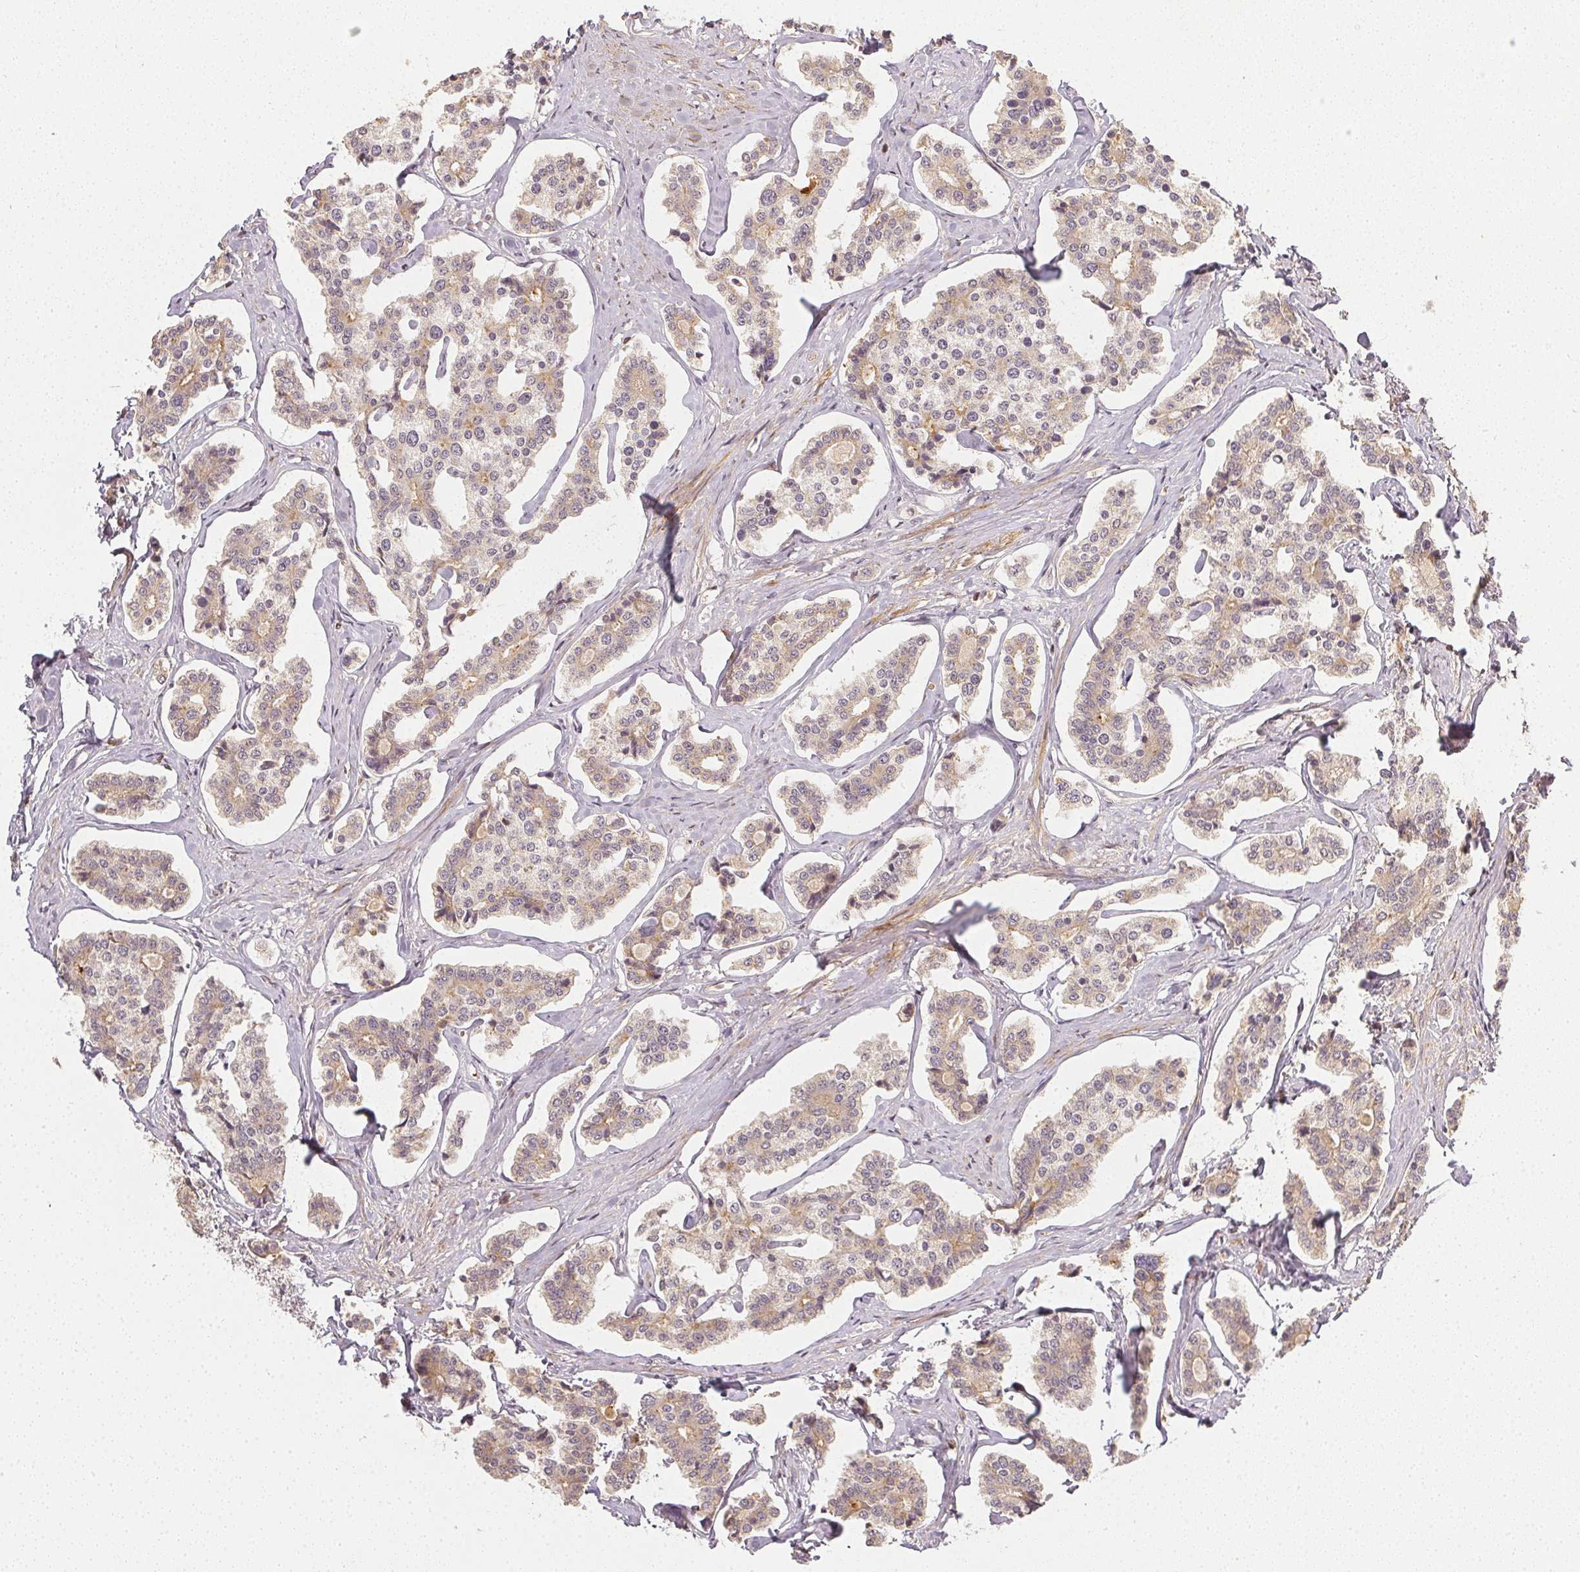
{"staining": {"intensity": "negative", "quantity": "none", "location": "none"}, "tissue": "carcinoid", "cell_type": "Tumor cells", "image_type": "cancer", "snomed": [{"axis": "morphology", "description": "Carcinoid, malignant, NOS"}, {"axis": "topography", "description": "Small intestine"}], "caption": "There is no significant expression in tumor cells of carcinoid. (Brightfield microscopy of DAB (3,3'-diaminobenzidine) immunohistochemistry (IHC) at high magnification).", "gene": "SERPINE1", "patient": {"sex": "female", "age": 65}}